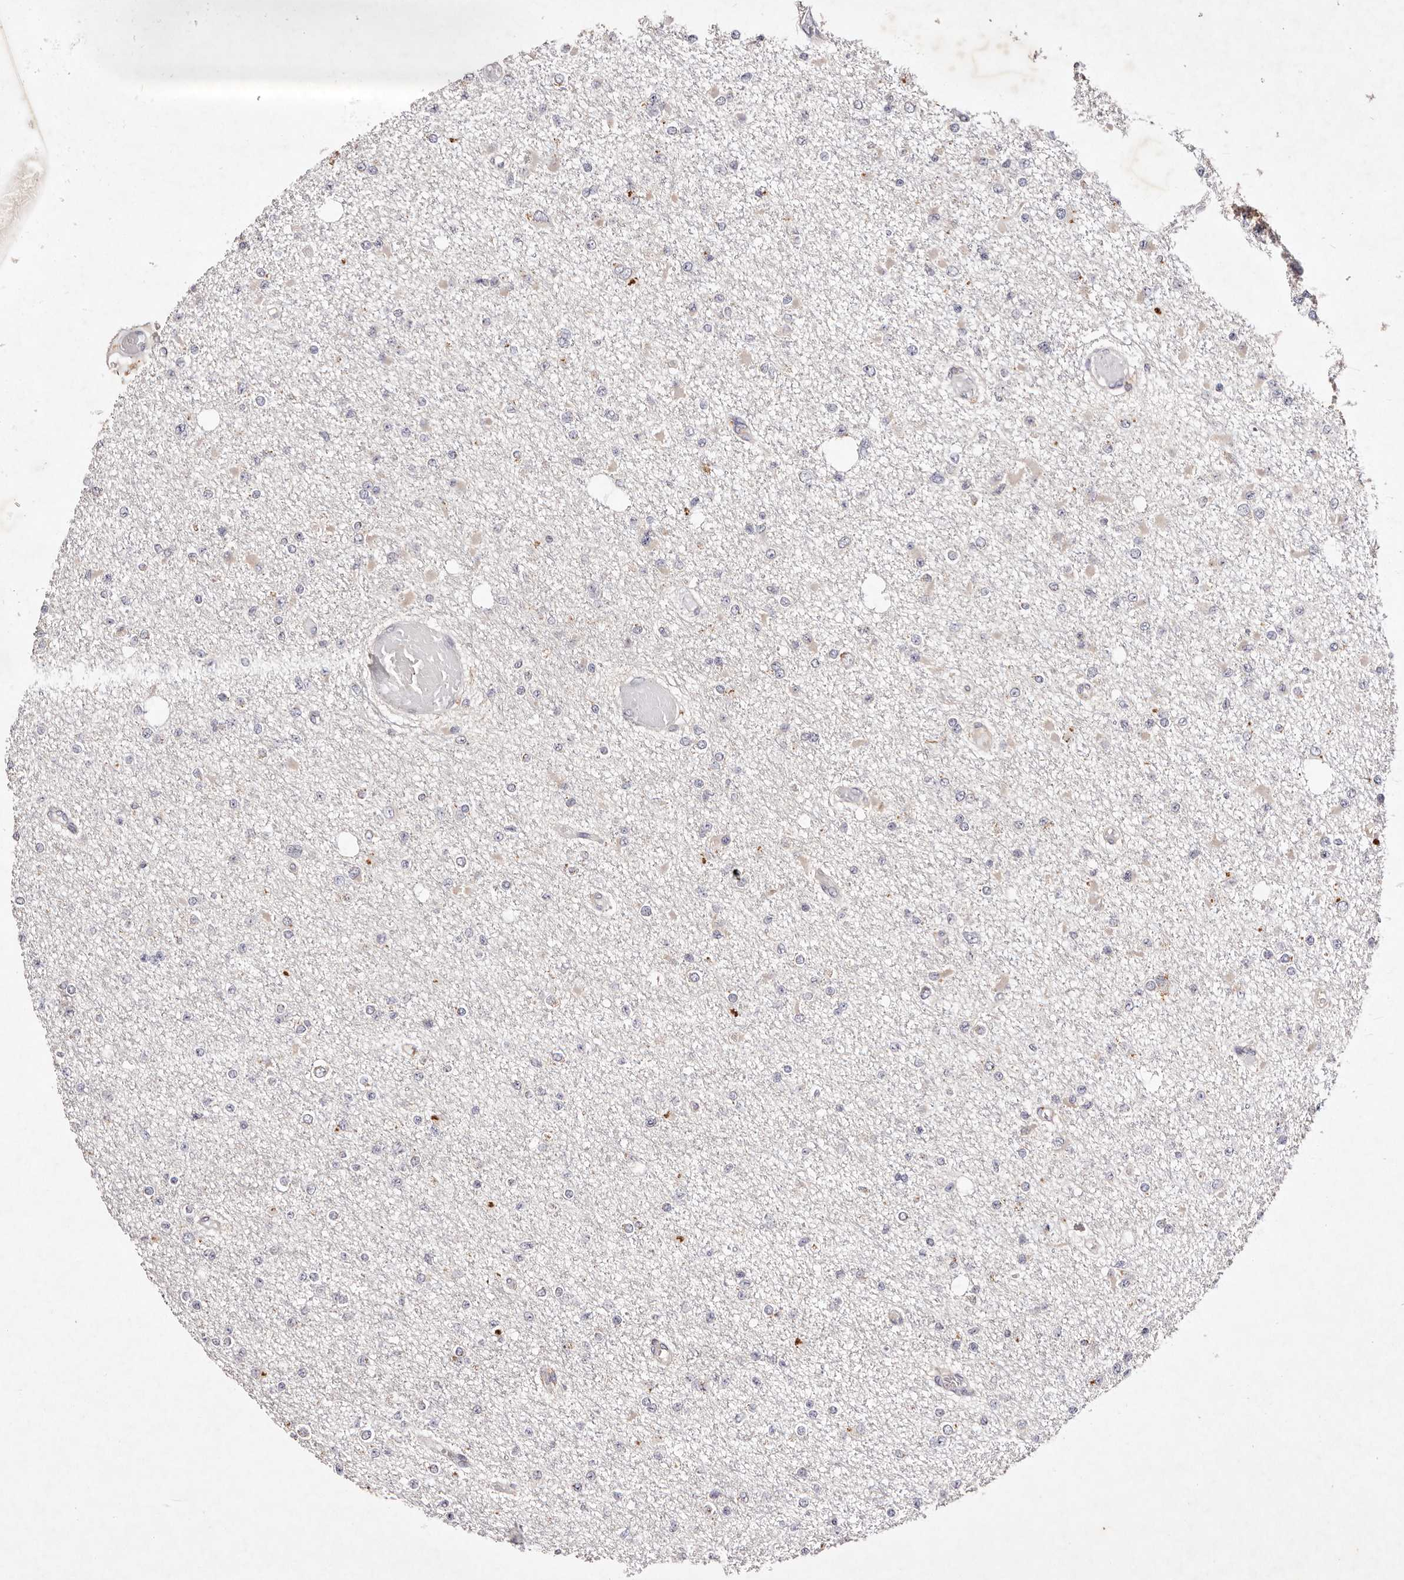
{"staining": {"intensity": "negative", "quantity": "none", "location": "none"}, "tissue": "glioma", "cell_type": "Tumor cells", "image_type": "cancer", "snomed": [{"axis": "morphology", "description": "Glioma, malignant, Low grade"}, {"axis": "topography", "description": "Brain"}], "caption": "IHC of human glioma demonstrates no expression in tumor cells.", "gene": "TSC2", "patient": {"sex": "female", "age": 22}}